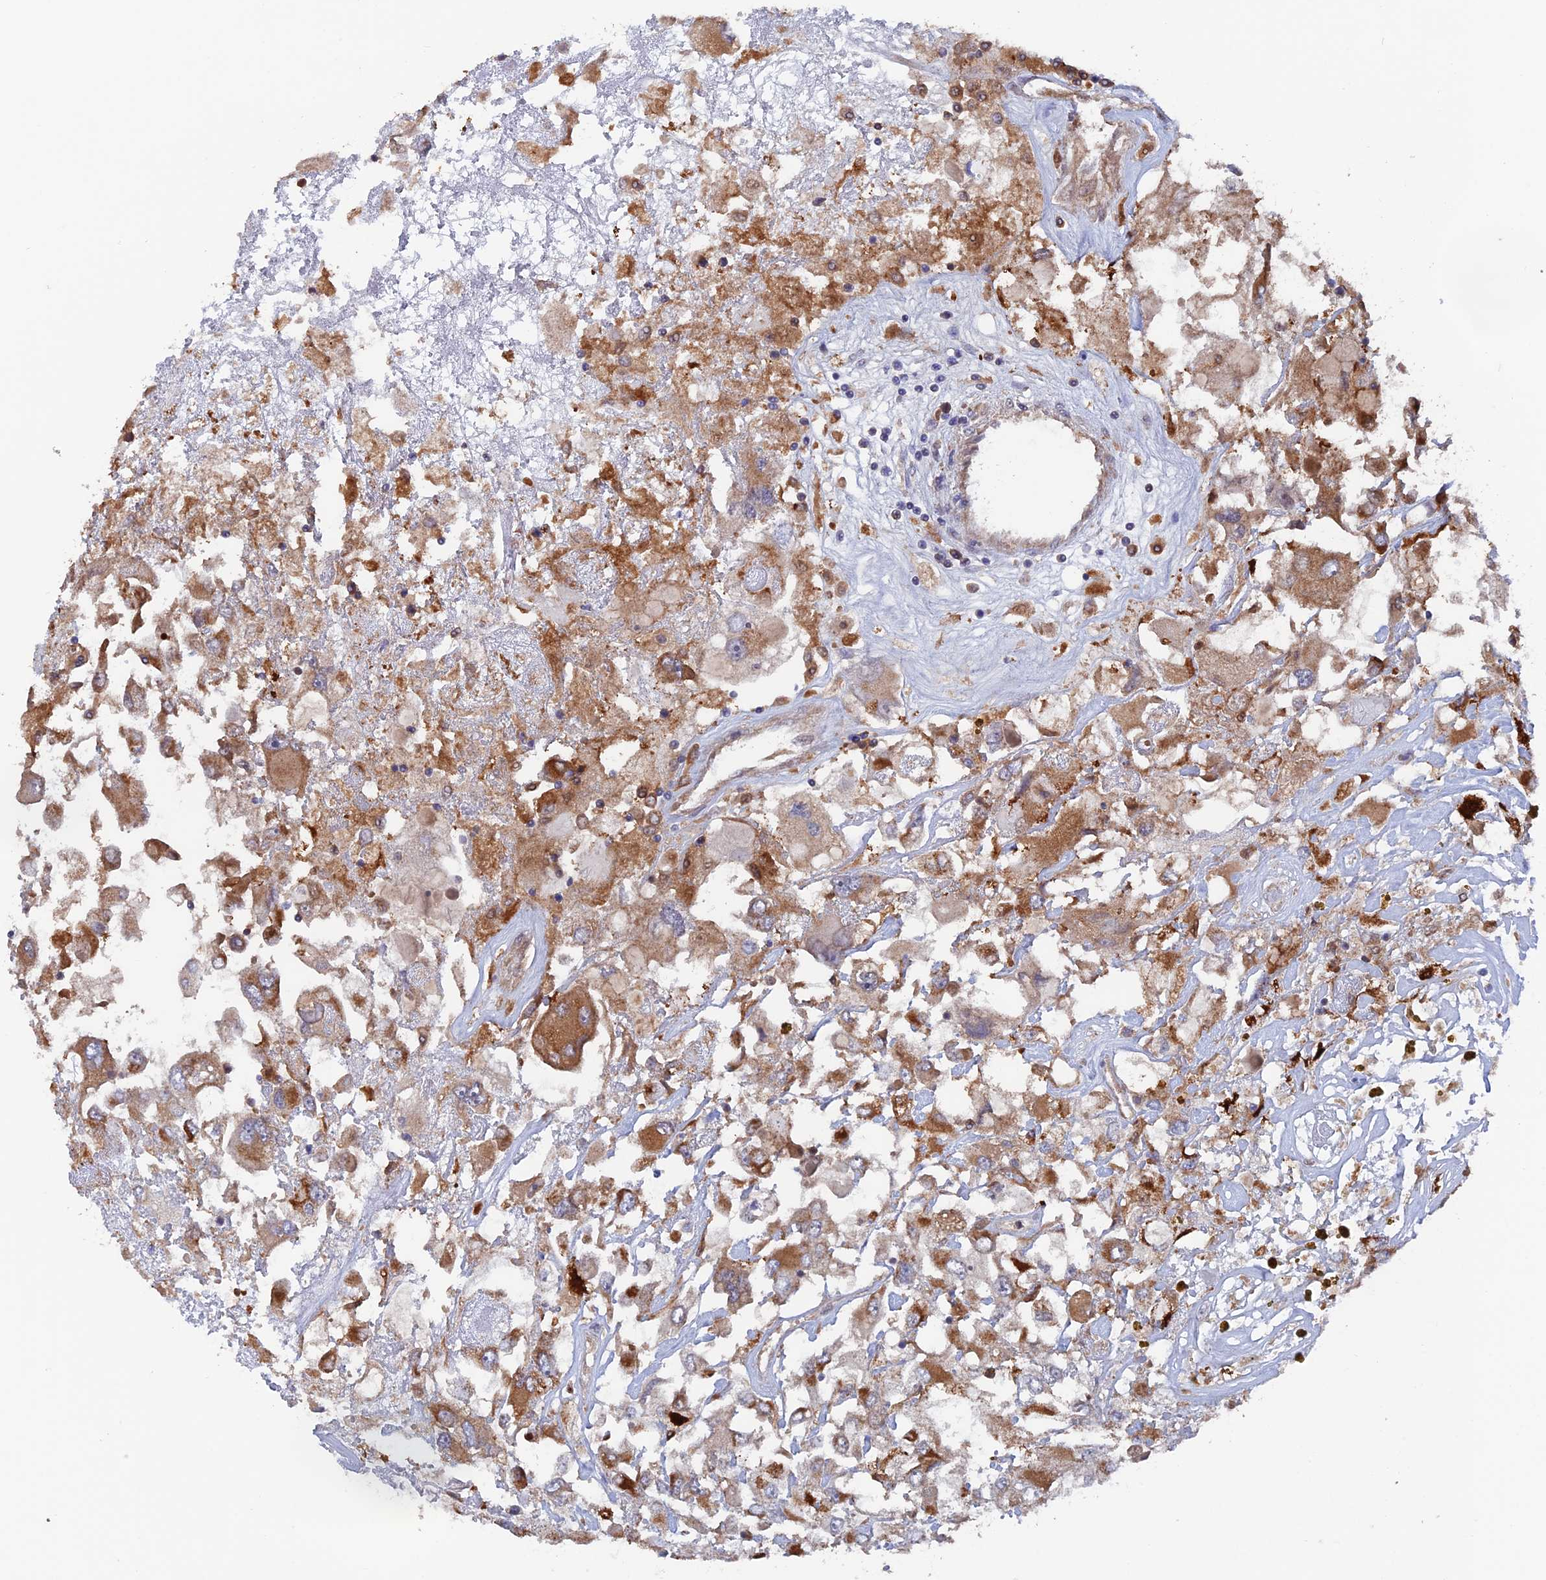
{"staining": {"intensity": "moderate", "quantity": "25%-75%", "location": "cytoplasmic/membranous"}, "tissue": "renal cancer", "cell_type": "Tumor cells", "image_type": "cancer", "snomed": [{"axis": "morphology", "description": "Adenocarcinoma, NOS"}, {"axis": "topography", "description": "Kidney"}], "caption": "Renal adenocarcinoma was stained to show a protein in brown. There is medium levels of moderate cytoplasmic/membranous staining in about 25%-75% of tumor cells. Using DAB (brown) and hematoxylin (blue) stains, captured at high magnification using brightfield microscopy.", "gene": "DTYMK", "patient": {"sex": "female", "age": 52}}